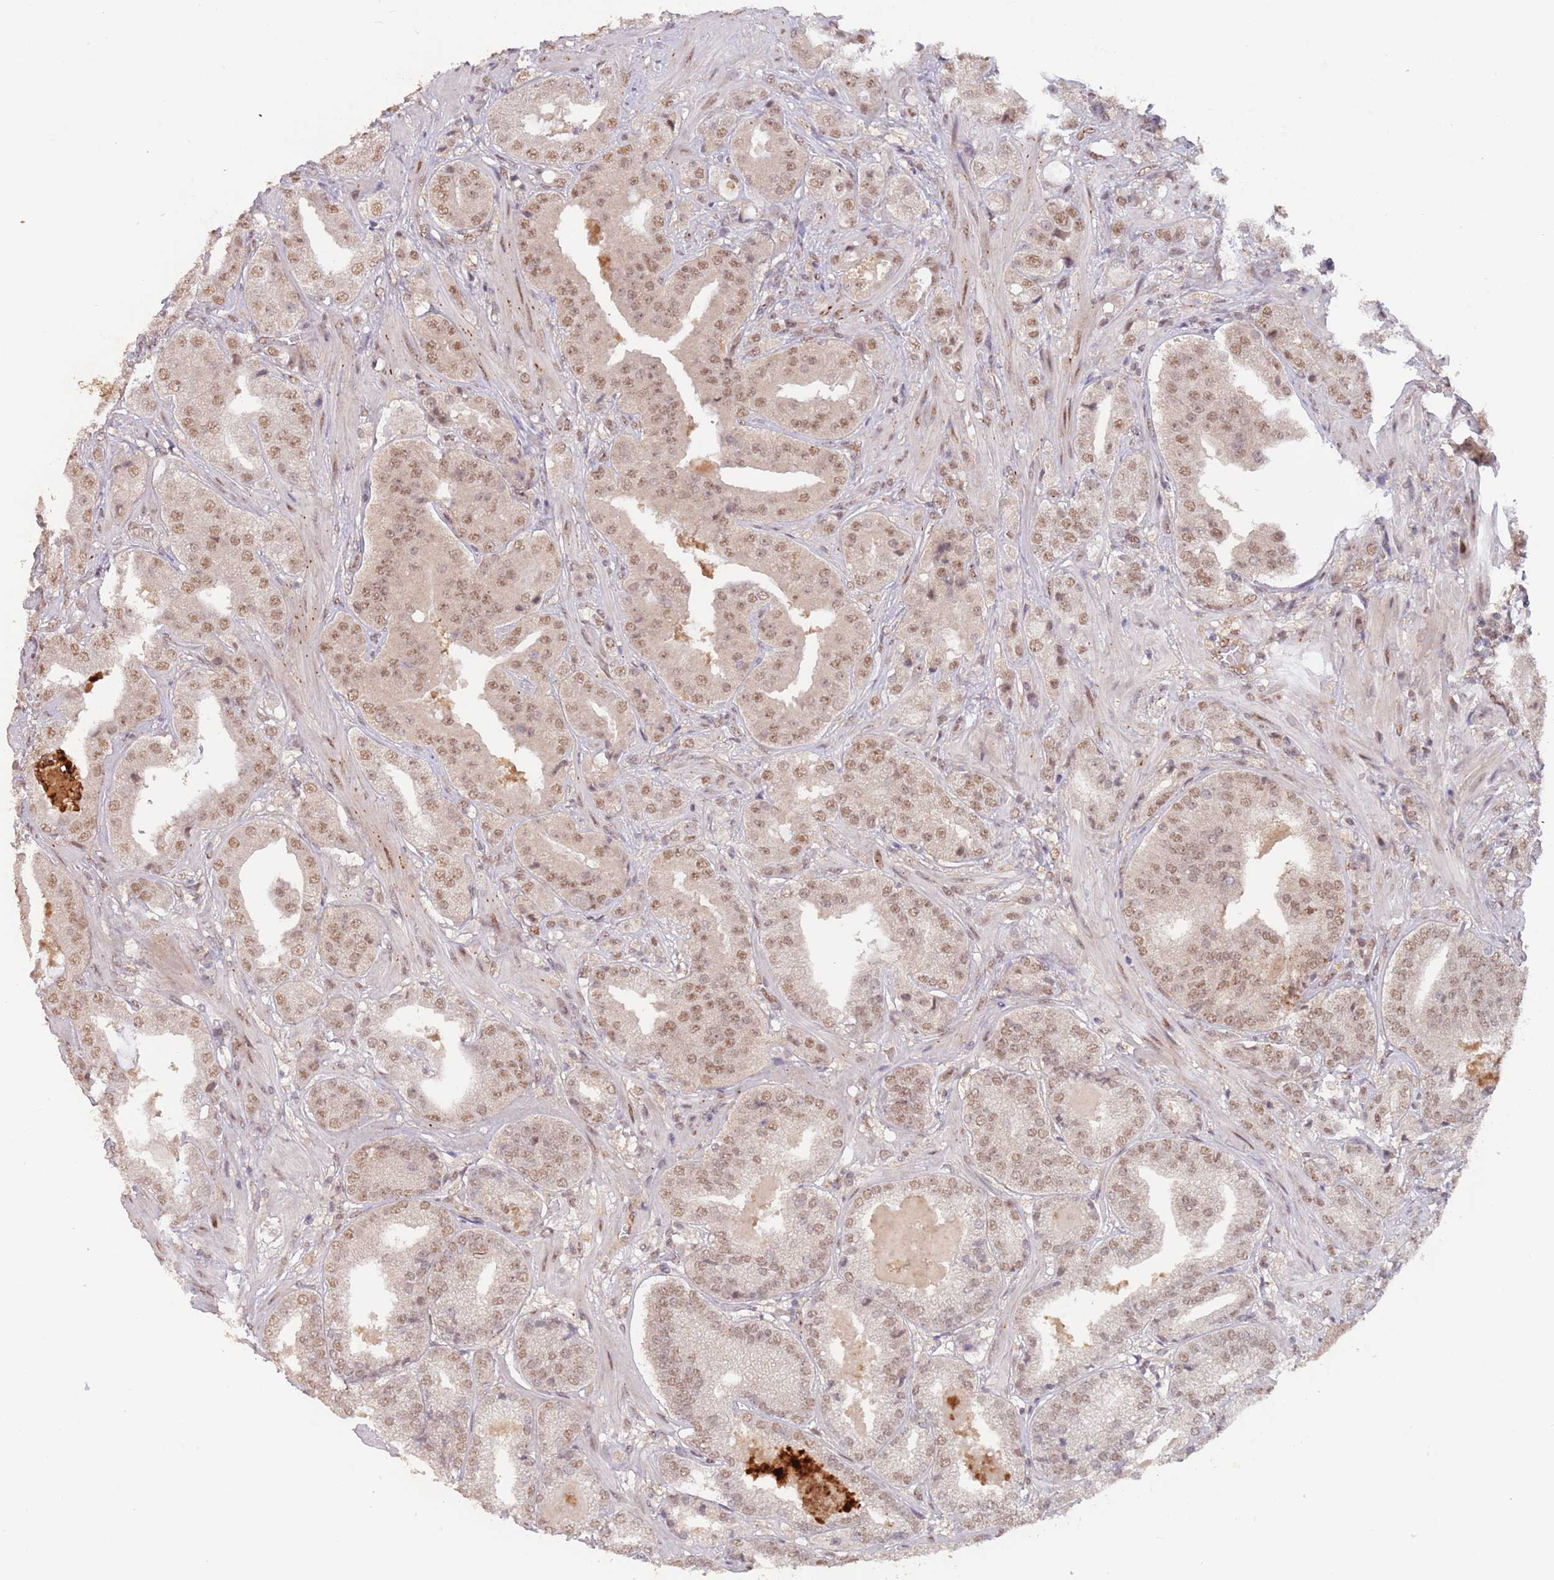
{"staining": {"intensity": "moderate", "quantity": ">75%", "location": "nuclear"}, "tissue": "prostate cancer", "cell_type": "Tumor cells", "image_type": "cancer", "snomed": [{"axis": "morphology", "description": "Adenocarcinoma, High grade"}, {"axis": "topography", "description": "Prostate"}], "caption": "Immunohistochemical staining of human prostate adenocarcinoma (high-grade) displays moderate nuclear protein staining in approximately >75% of tumor cells. (DAB (3,3'-diaminobenzidine) IHC with brightfield microscopy, high magnification).", "gene": "RFXANK", "patient": {"sex": "male", "age": 63}}